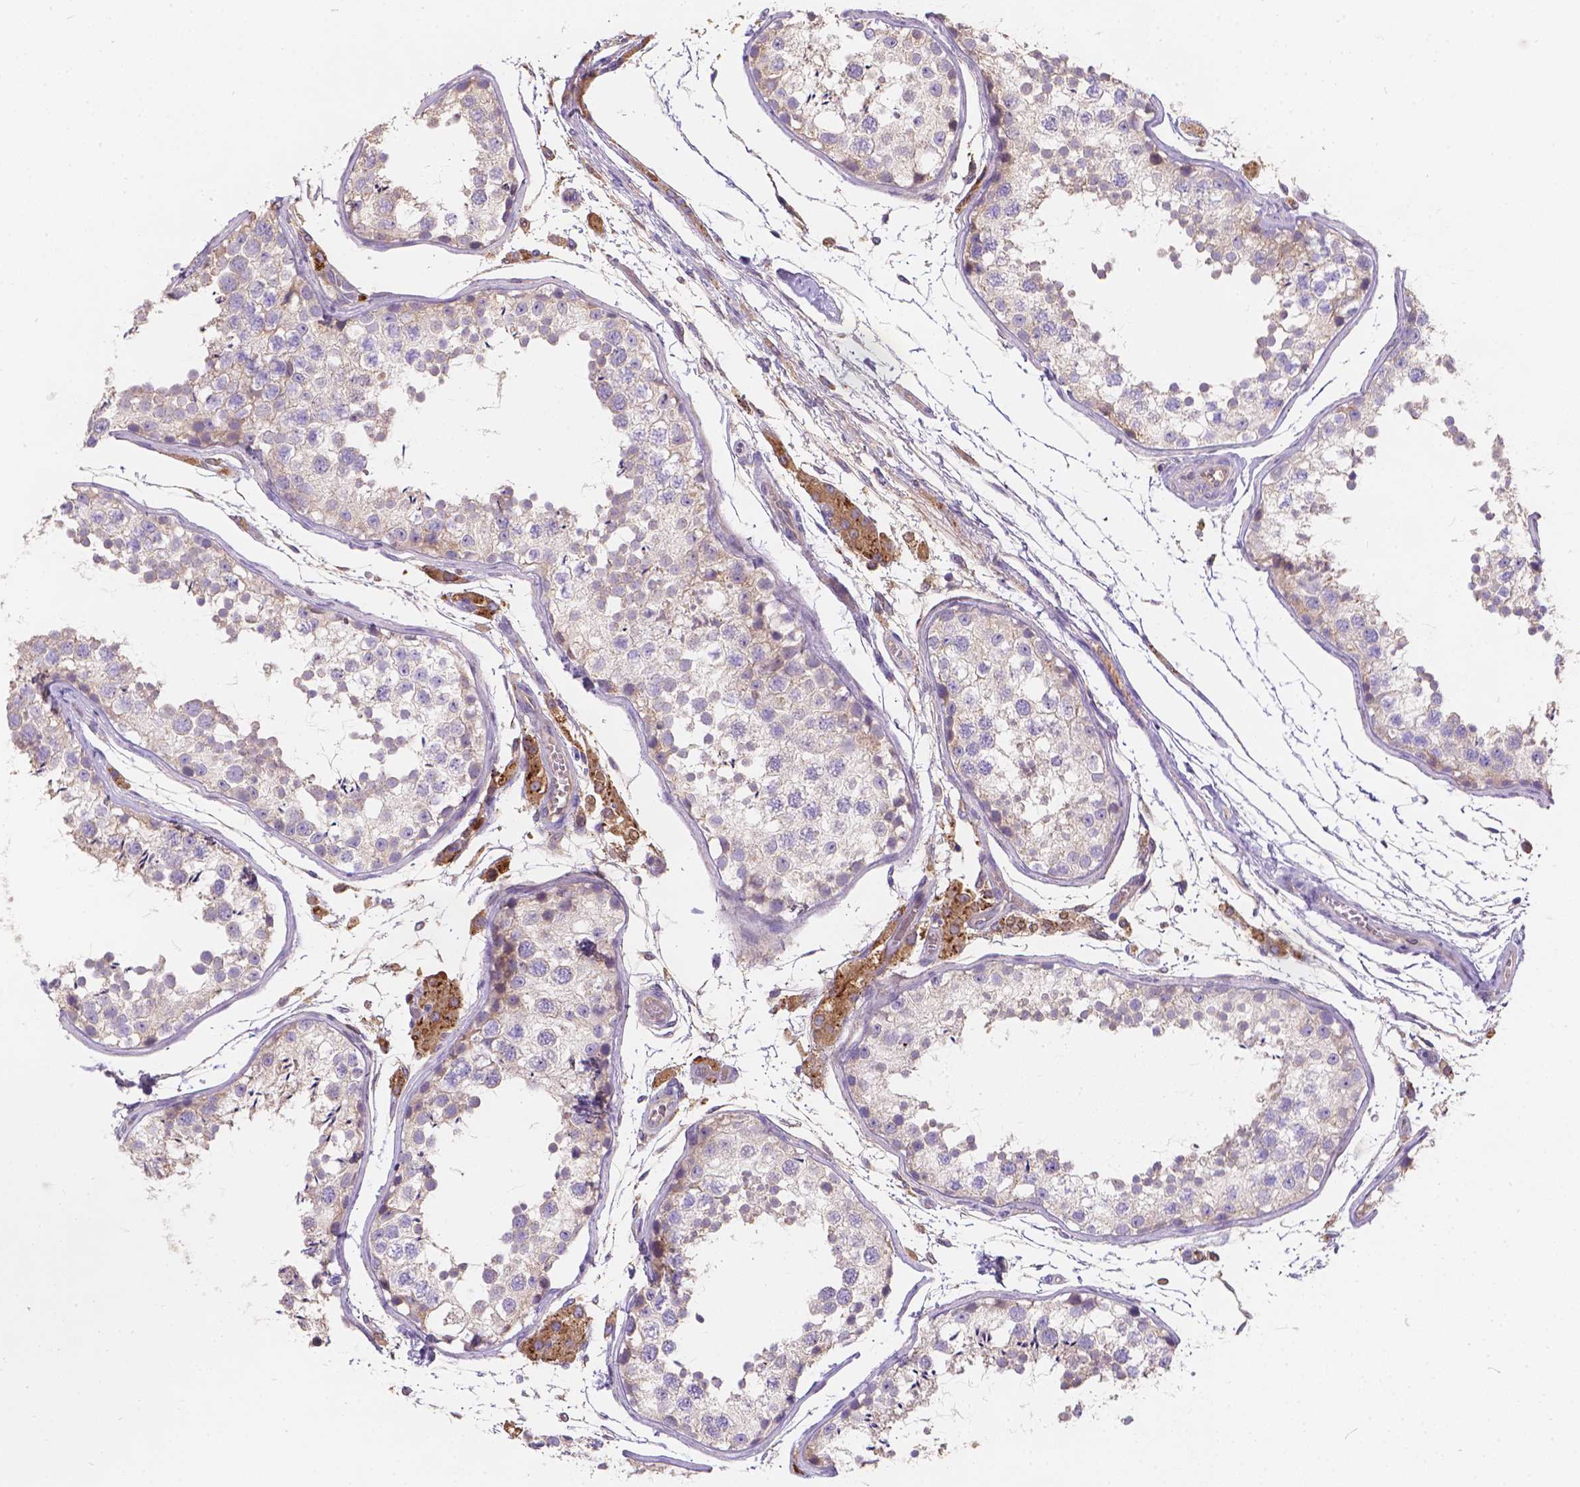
{"staining": {"intensity": "moderate", "quantity": "<25%", "location": "cytoplasmic/membranous"}, "tissue": "testis", "cell_type": "Cells in seminiferous ducts", "image_type": "normal", "snomed": [{"axis": "morphology", "description": "Normal tissue, NOS"}, {"axis": "topography", "description": "Testis"}], "caption": "IHC (DAB) staining of unremarkable testis reveals moderate cytoplasmic/membranous protein staining in approximately <25% of cells in seminiferous ducts.", "gene": "CDK10", "patient": {"sex": "male", "age": 29}}